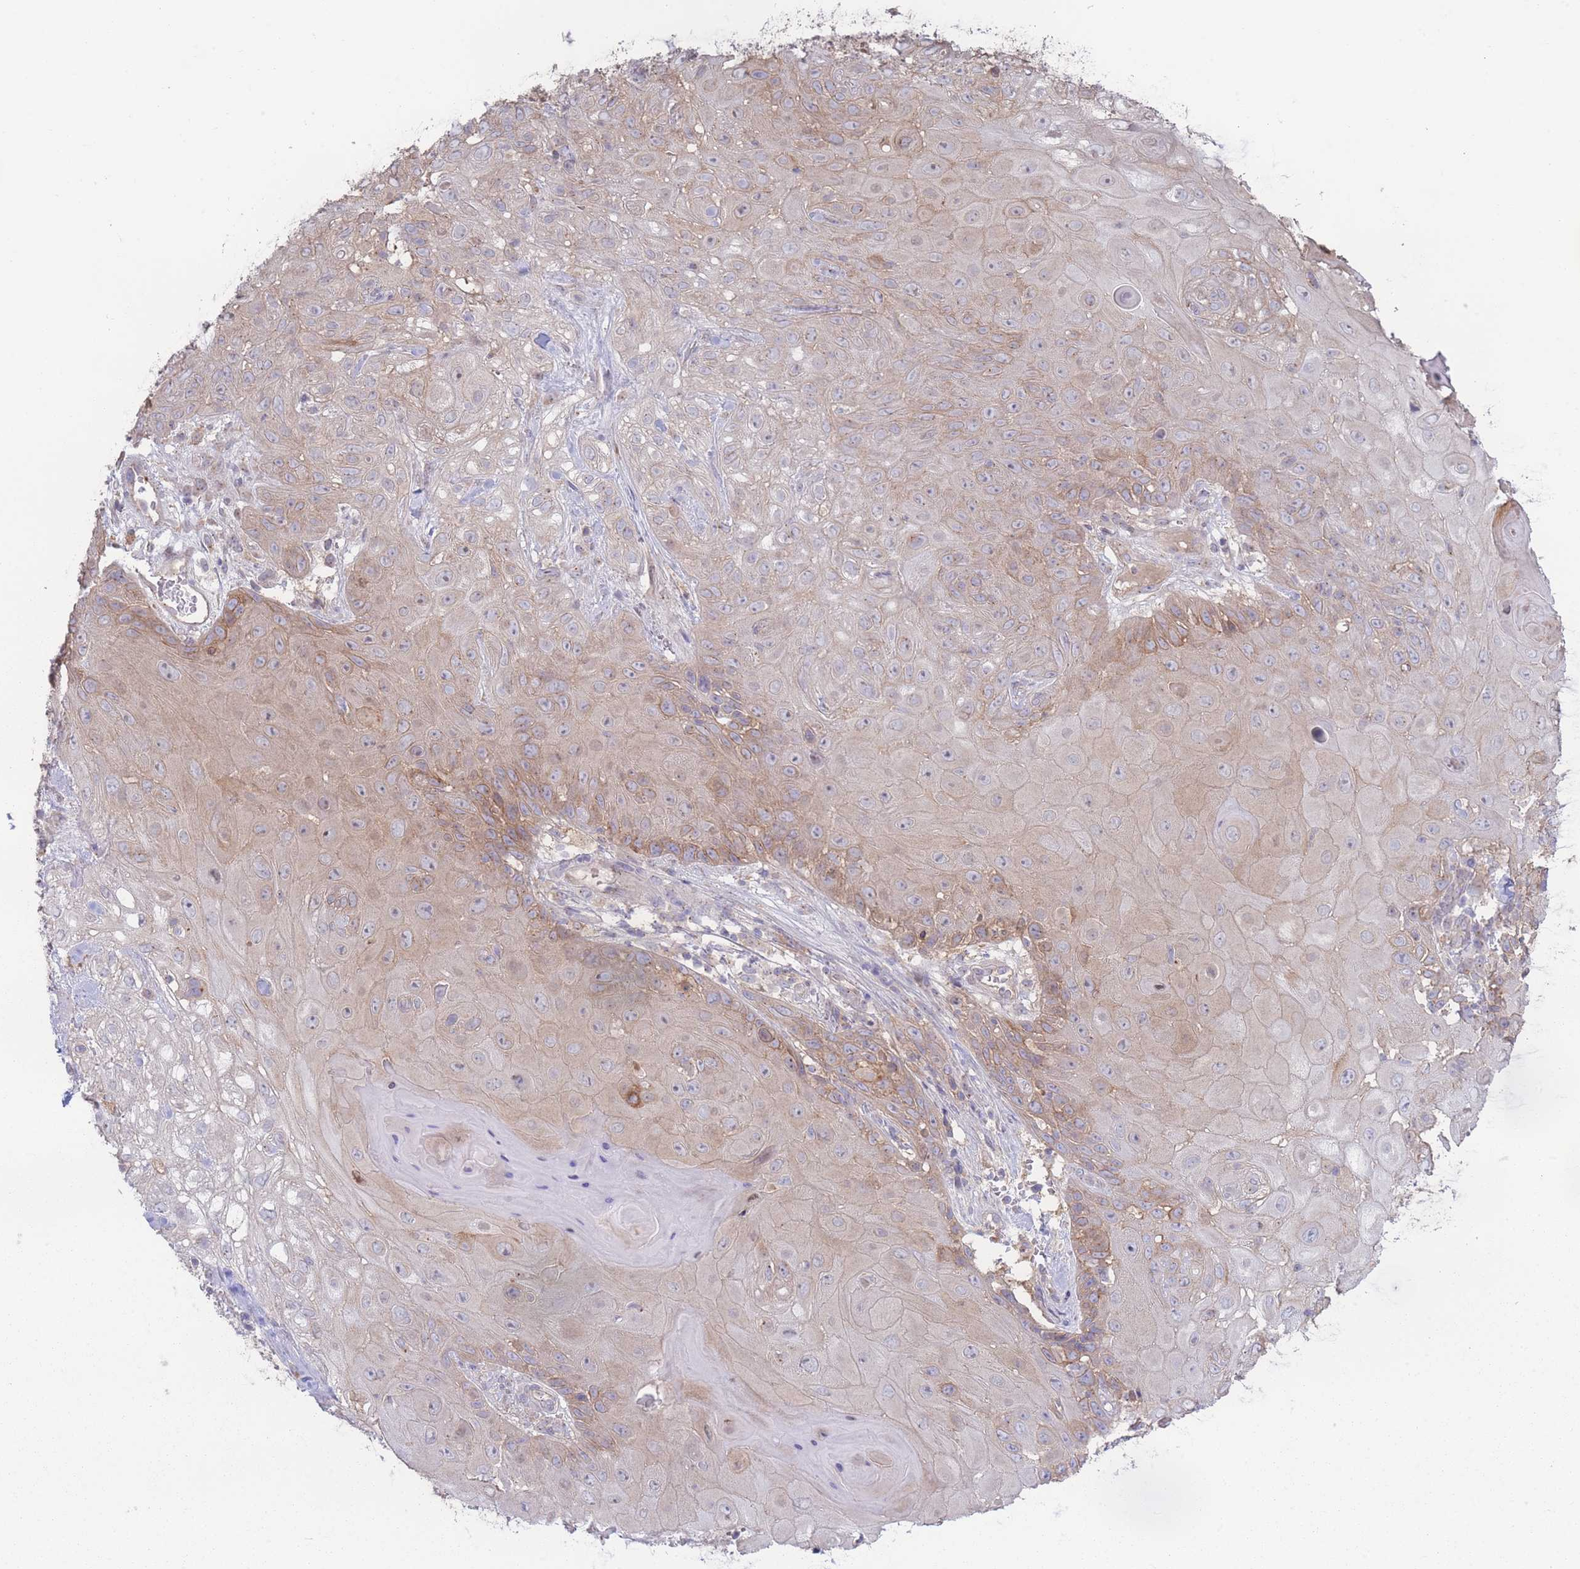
{"staining": {"intensity": "moderate", "quantity": "<25%", "location": "cytoplasmic/membranous"}, "tissue": "skin cancer", "cell_type": "Tumor cells", "image_type": "cancer", "snomed": [{"axis": "morphology", "description": "Normal tissue, NOS"}, {"axis": "morphology", "description": "Squamous cell carcinoma, NOS"}, {"axis": "topography", "description": "Skin"}, {"axis": "topography", "description": "Cartilage tissue"}], "caption": "Squamous cell carcinoma (skin) tissue demonstrates moderate cytoplasmic/membranous positivity in approximately <25% of tumor cells, visualized by immunohistochemistry. (IHC, brightfield microscopy, high magnification).", "gene": "STEAP3", "patient": {"sex": "female", "age": 79}}